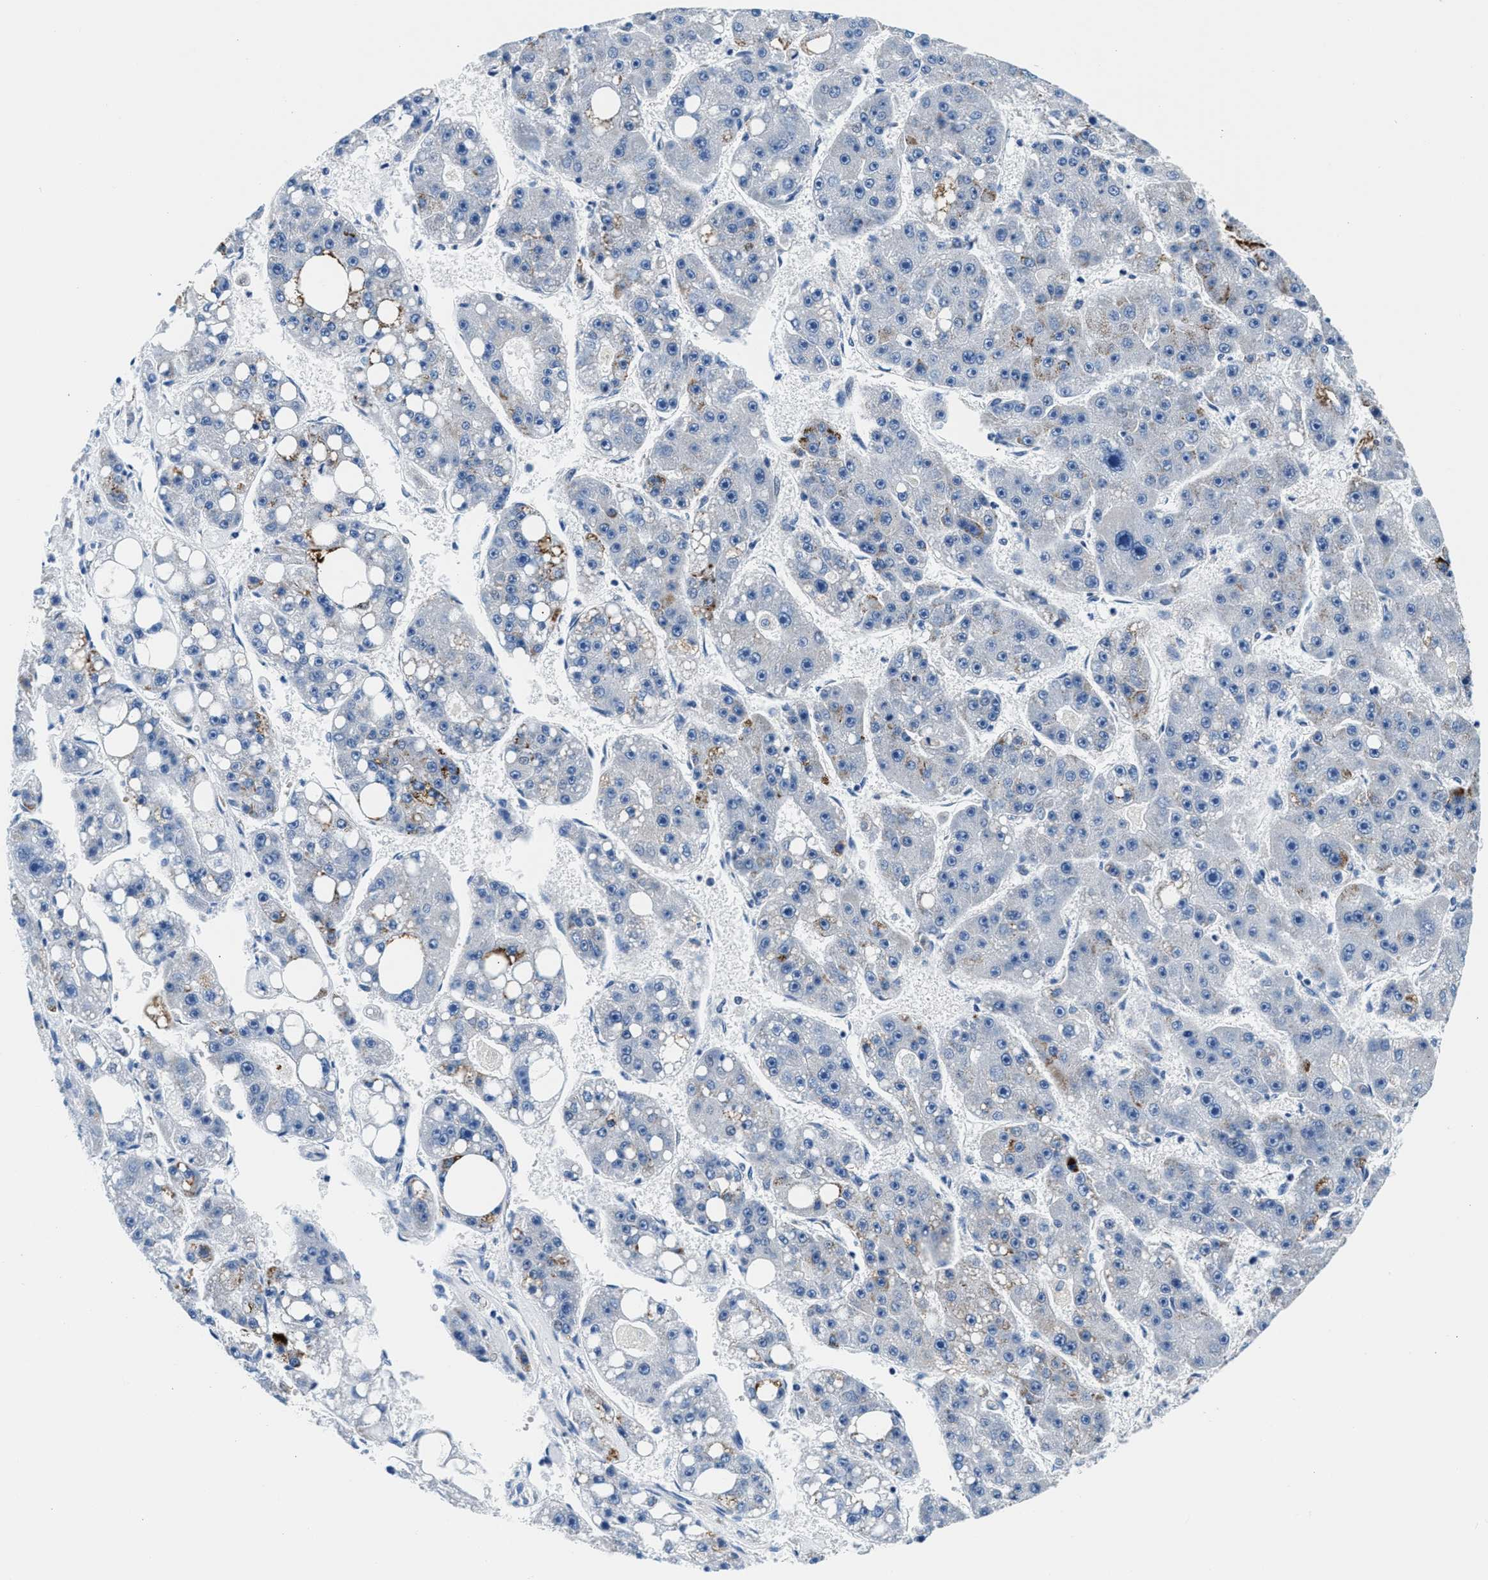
{"staining": {"intensity": "moderate", "quantity": "<25%", "location": "cytoplasmic/membranous"}, "tissue": "liver cancer", "cell_type": "Tumor cells", "image_type": "cancer", "snomed": [{"axis": "morphology", "description": "Carcinoma, Hepatocellular, NOS"}, {"axis": "topography", "description": "Liver"}], "caption": "Immunohistochemical staining of human liver cancer exhibits low levels of moderate cytoplasmic/membranous protein expression in about <25% of tumor cells.", "gene": "VPS53", "patient": {"sex": "female", "age": 61}}